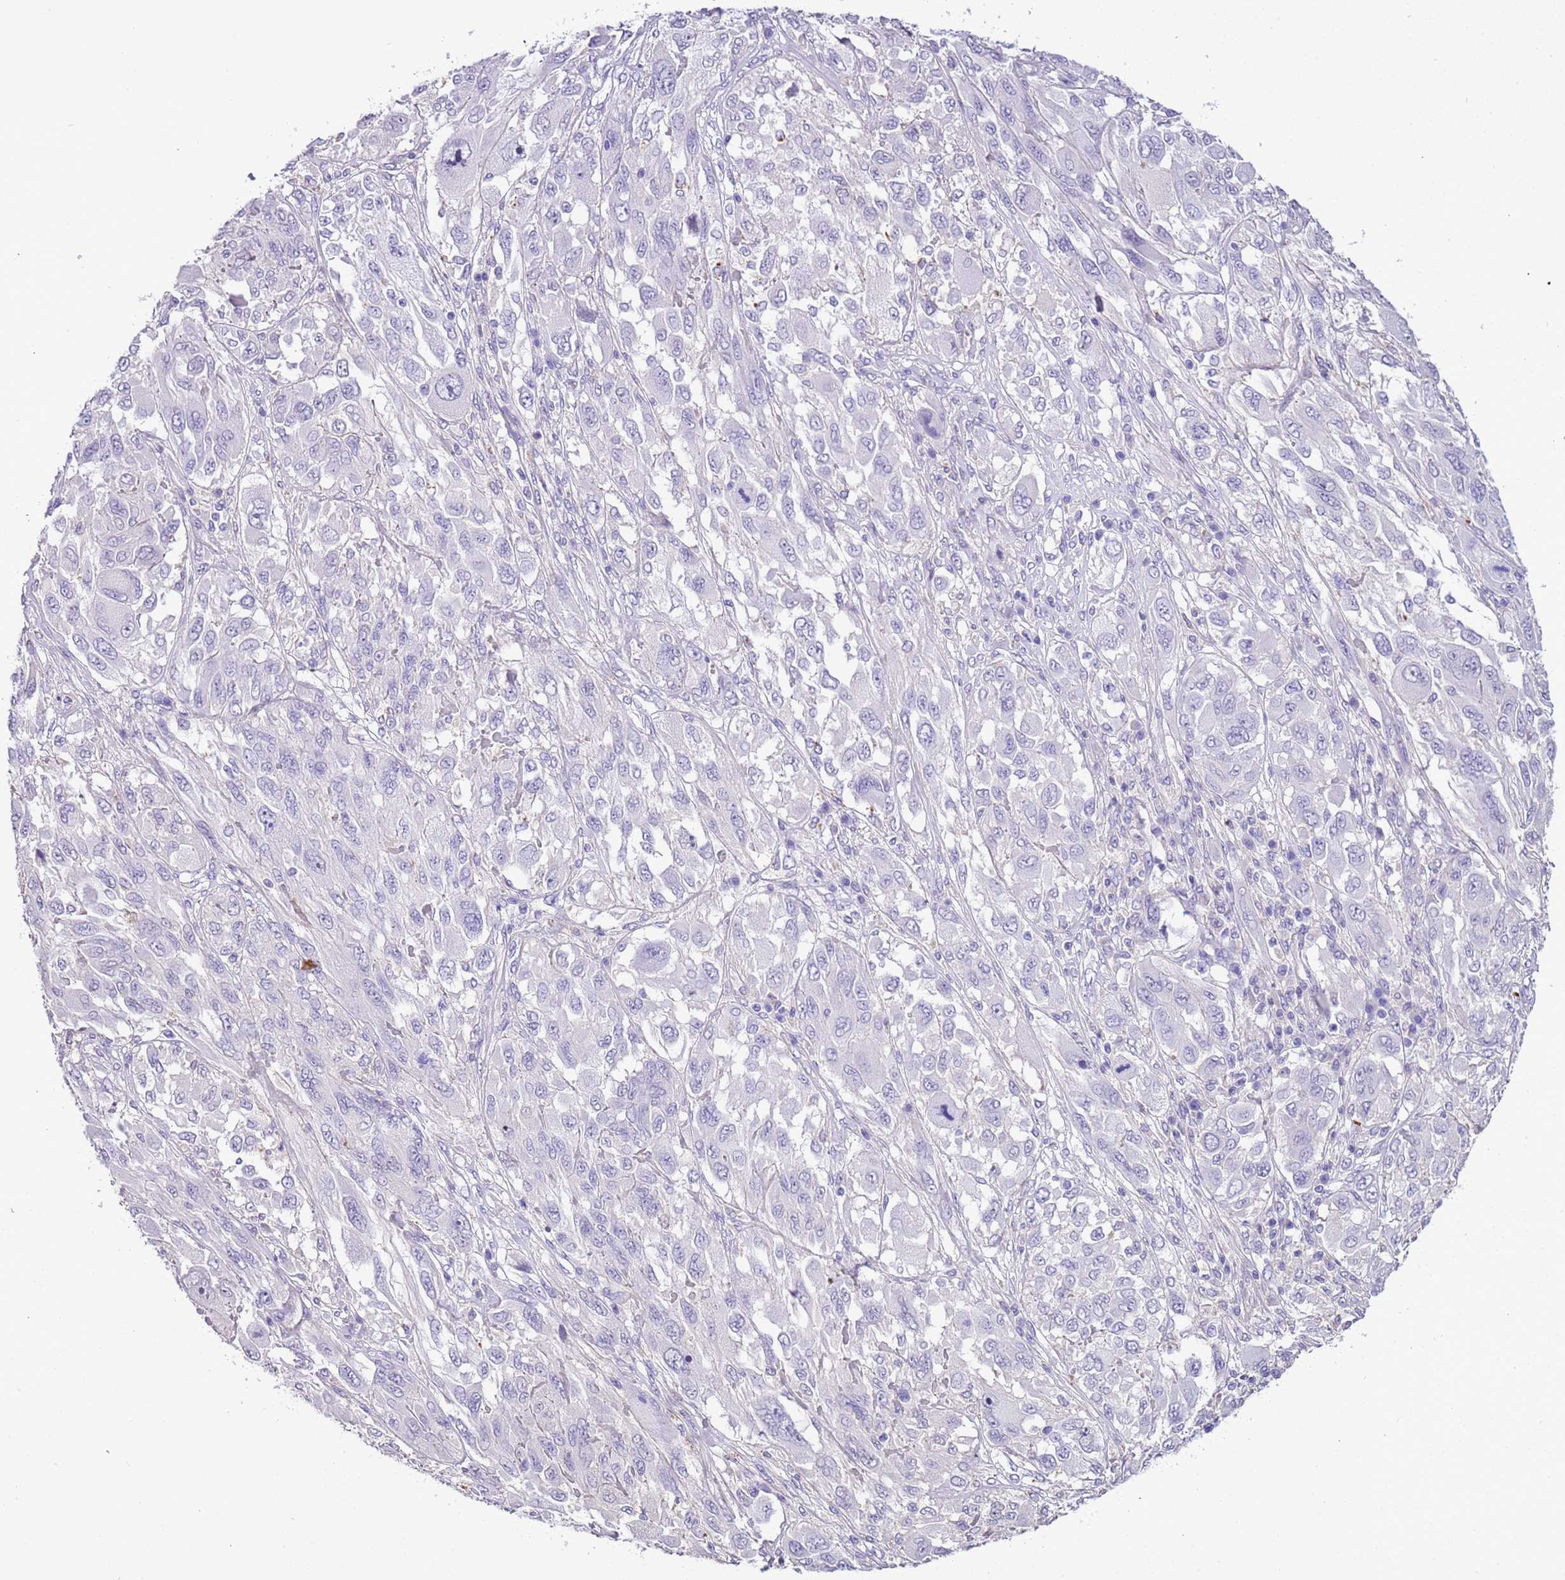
{"staining": {"intensity": "negative", "quantity": "none", "location": "none"}, "tissue": "melanoma", "cell_type": "Tumor cells", "image_type": "cancer", "snomed": [{"axis": "morphology", "description": "Malignant melanoma, NOS"}, {"axis": "topography", "description": "Skin"}], "caption": "Malignant melanoma stained for a protein using IHC demonstrates no staining tumor cells.", "gene": "PCGF2", "patient": {"sex": "female", "age": 91}}